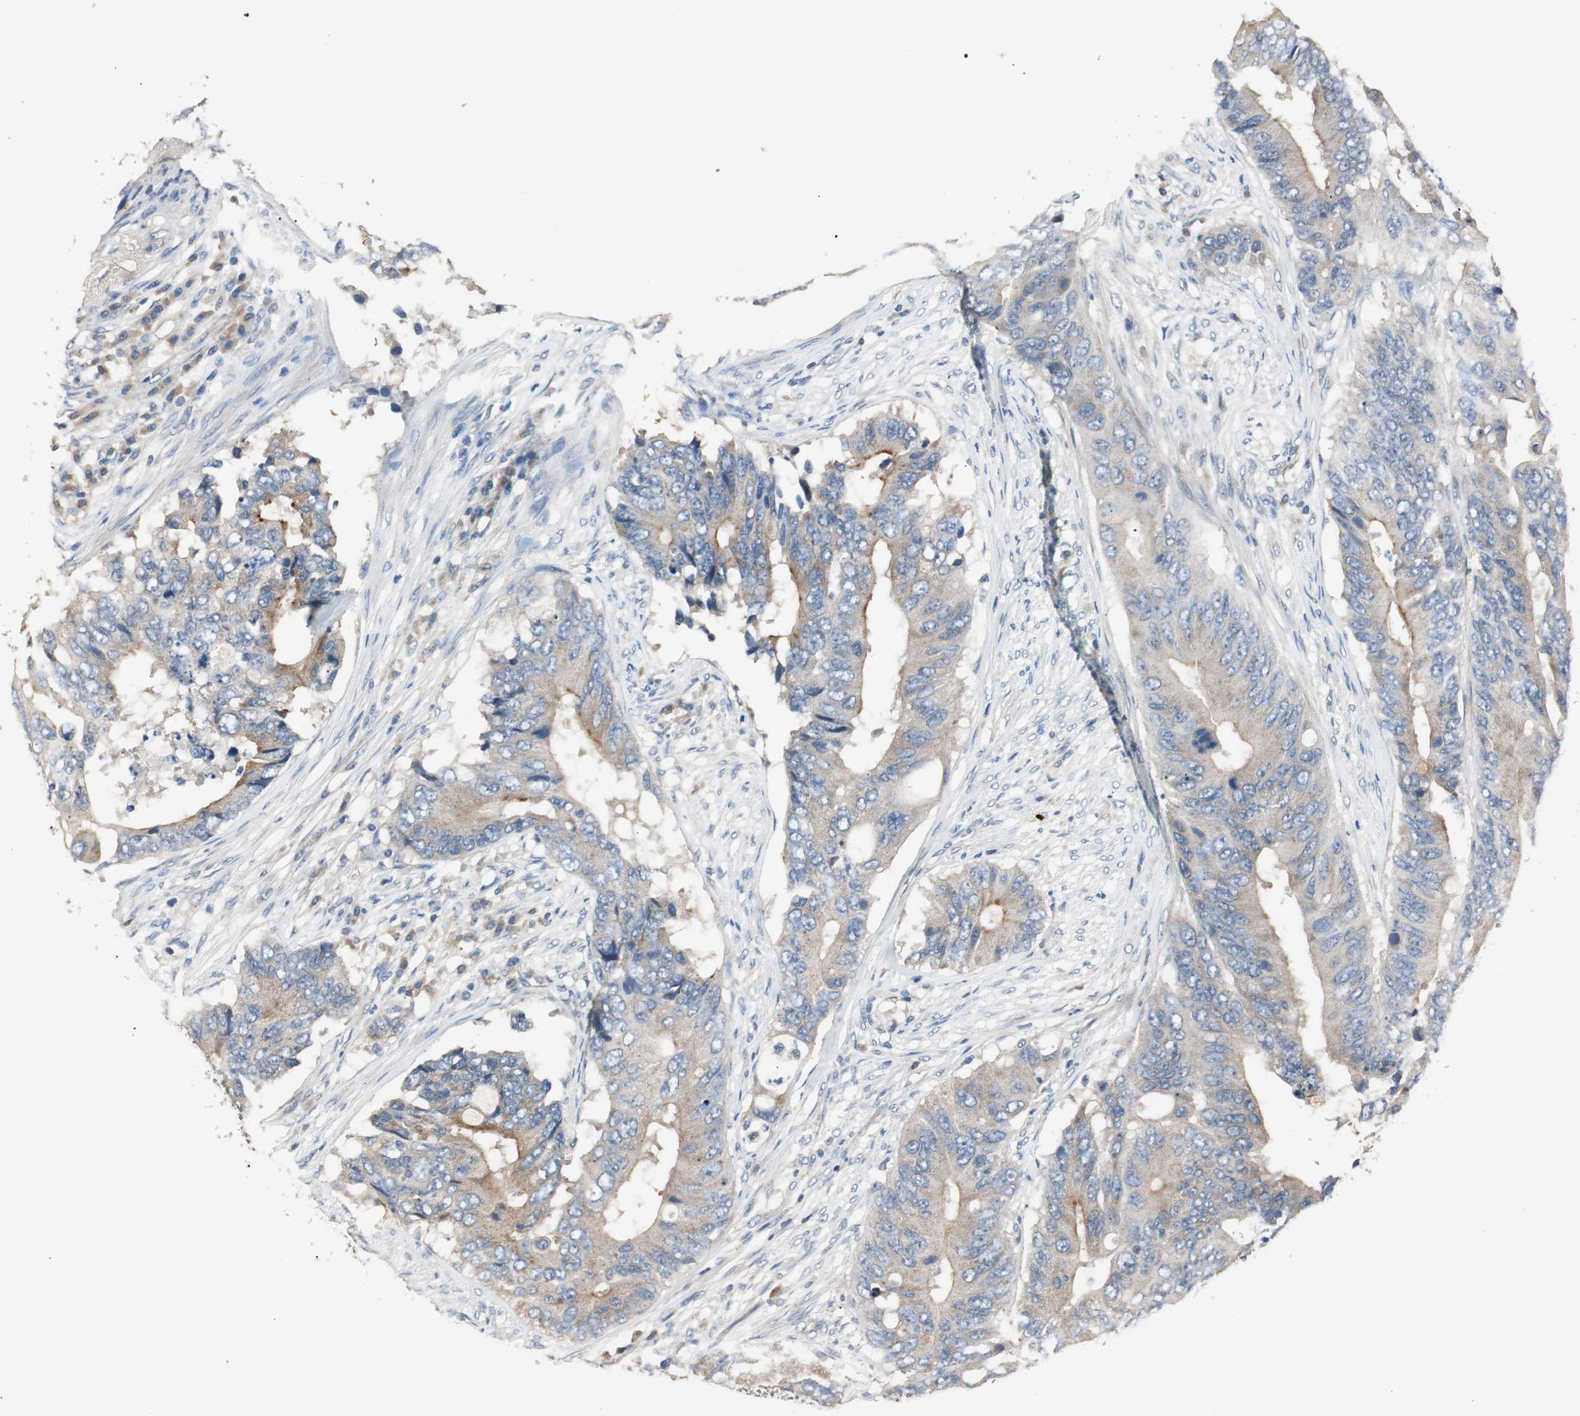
{"staining": {"intensity": "weak", "quantity": "25%-75%", "location": "cytoplasmic/membranous"}, "tissue": "colorectal cancer", "cell_type": "Tumor cells", "image_type": "cancer", "snomed": [{"axis": "morphology", "description": "Adenocarcinoma, NOS"}, {"axis": "topography", "description": "Colon"}], "caption": "High-magnification brightfield microscopy of colorectal cancer (adenocarcinoma) stained with DAB (3,3'-diaminobenzidine) (brown) and counterstained with hematoxylin (blue). tumor cells exhibit weak cytoplasmic/membranous positivity is identified in approximately25%-75% of cells.", "gene": "PTPRN2", "patient": {"sex": "male", "age": 71}}